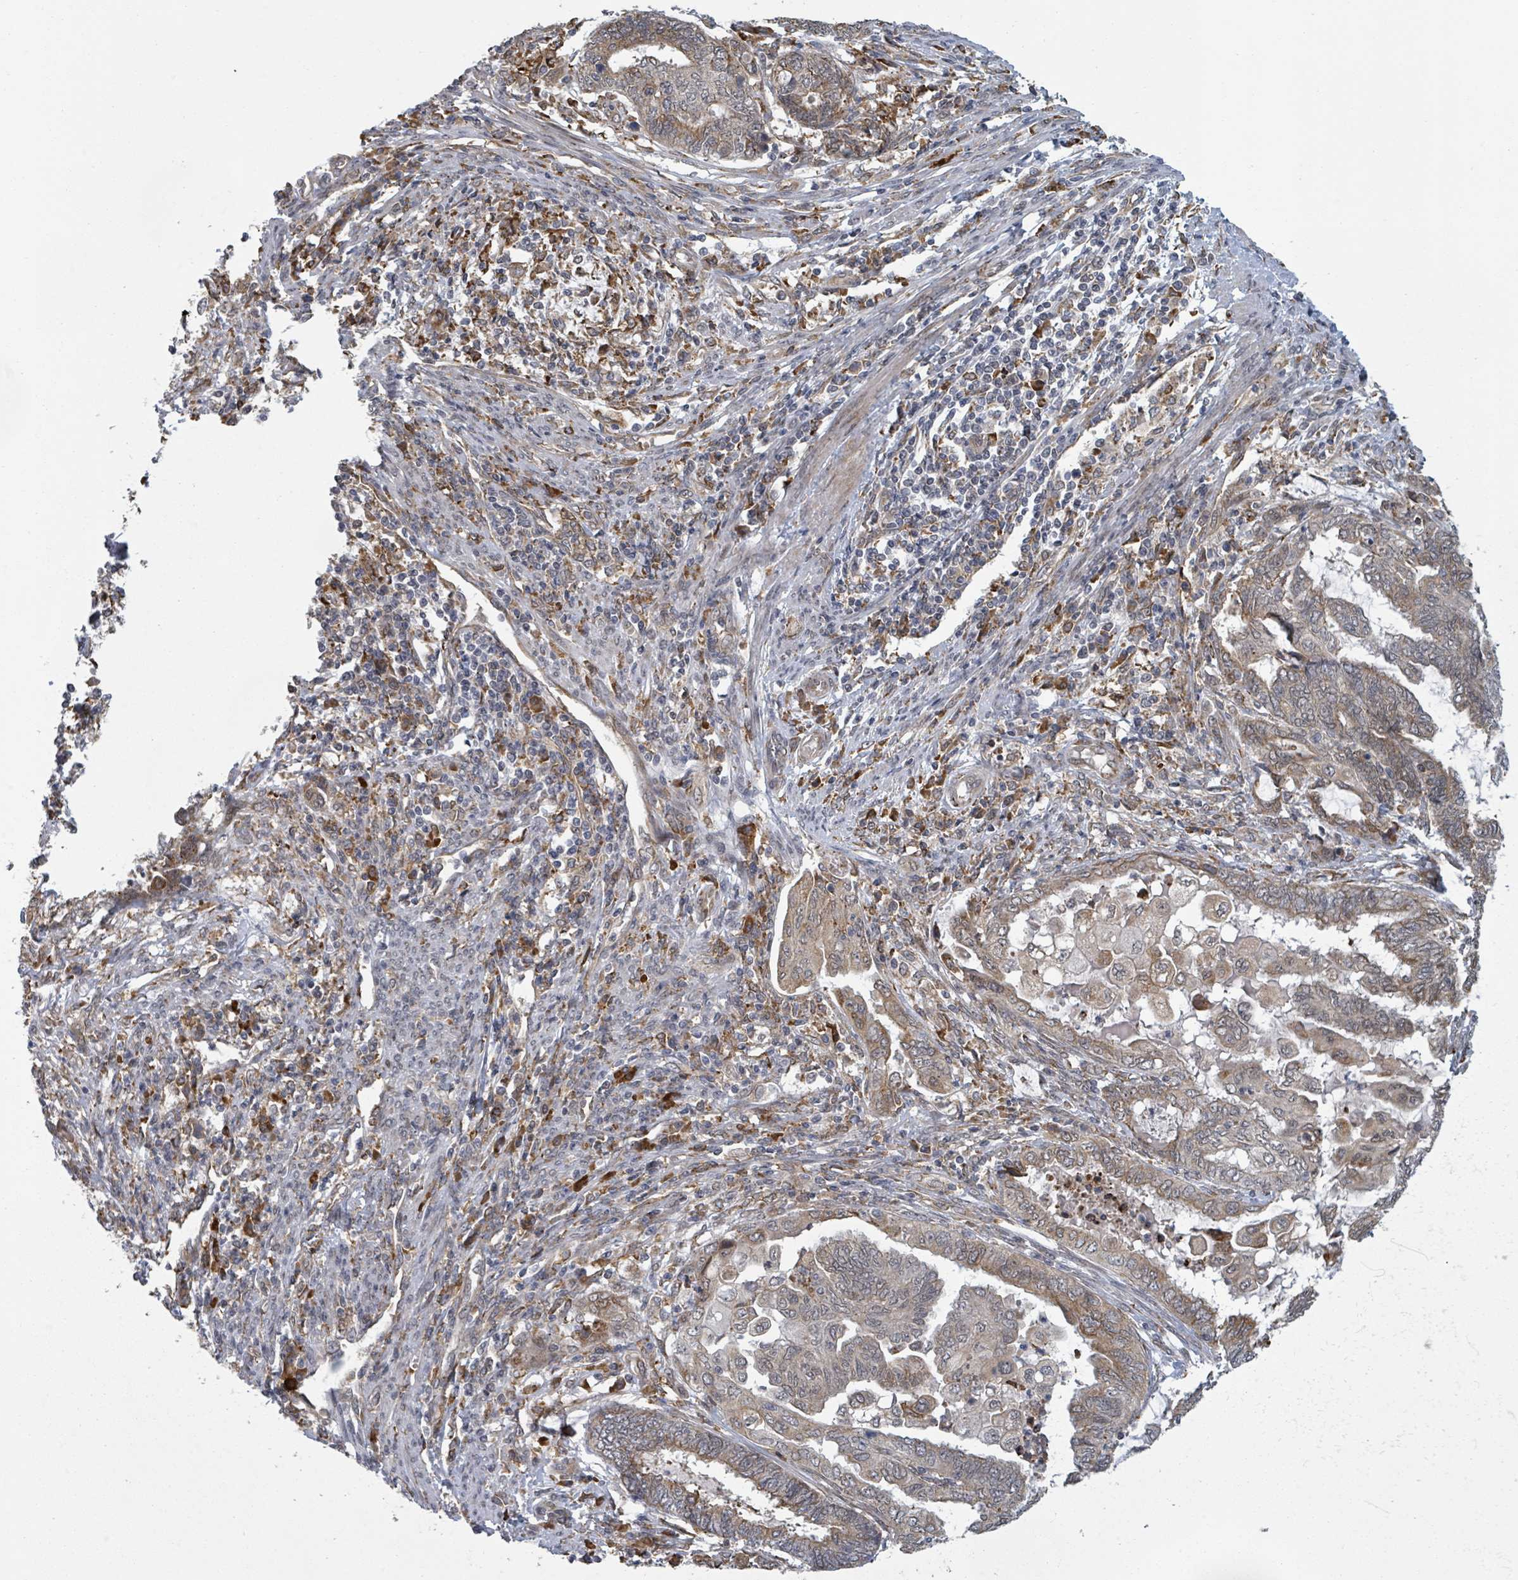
{"staining": {"intensity": "weak", "quantity": ">75%", "location": "cytoplasmic/membranous"}, "tissue": "endometrial cancer", "cell_type": "Tumor cells", "image_type": "cancer", "snomed": [{"axis": "morphology", "description": "Adenocarcinoma, NOS"}, {"axis": "topography", "description": "Uterus"}, {"axis": "topography", "description": "Endometrium"}], "caption": "Weak cytoplasmic/membranous staining for a protein is present in about >75% of tumor cells of adenocarcinoma (endometrial) using immunohistochemistry.", "gene": "SHROOM2", "patient": {"sex": "female", "age": 70}}